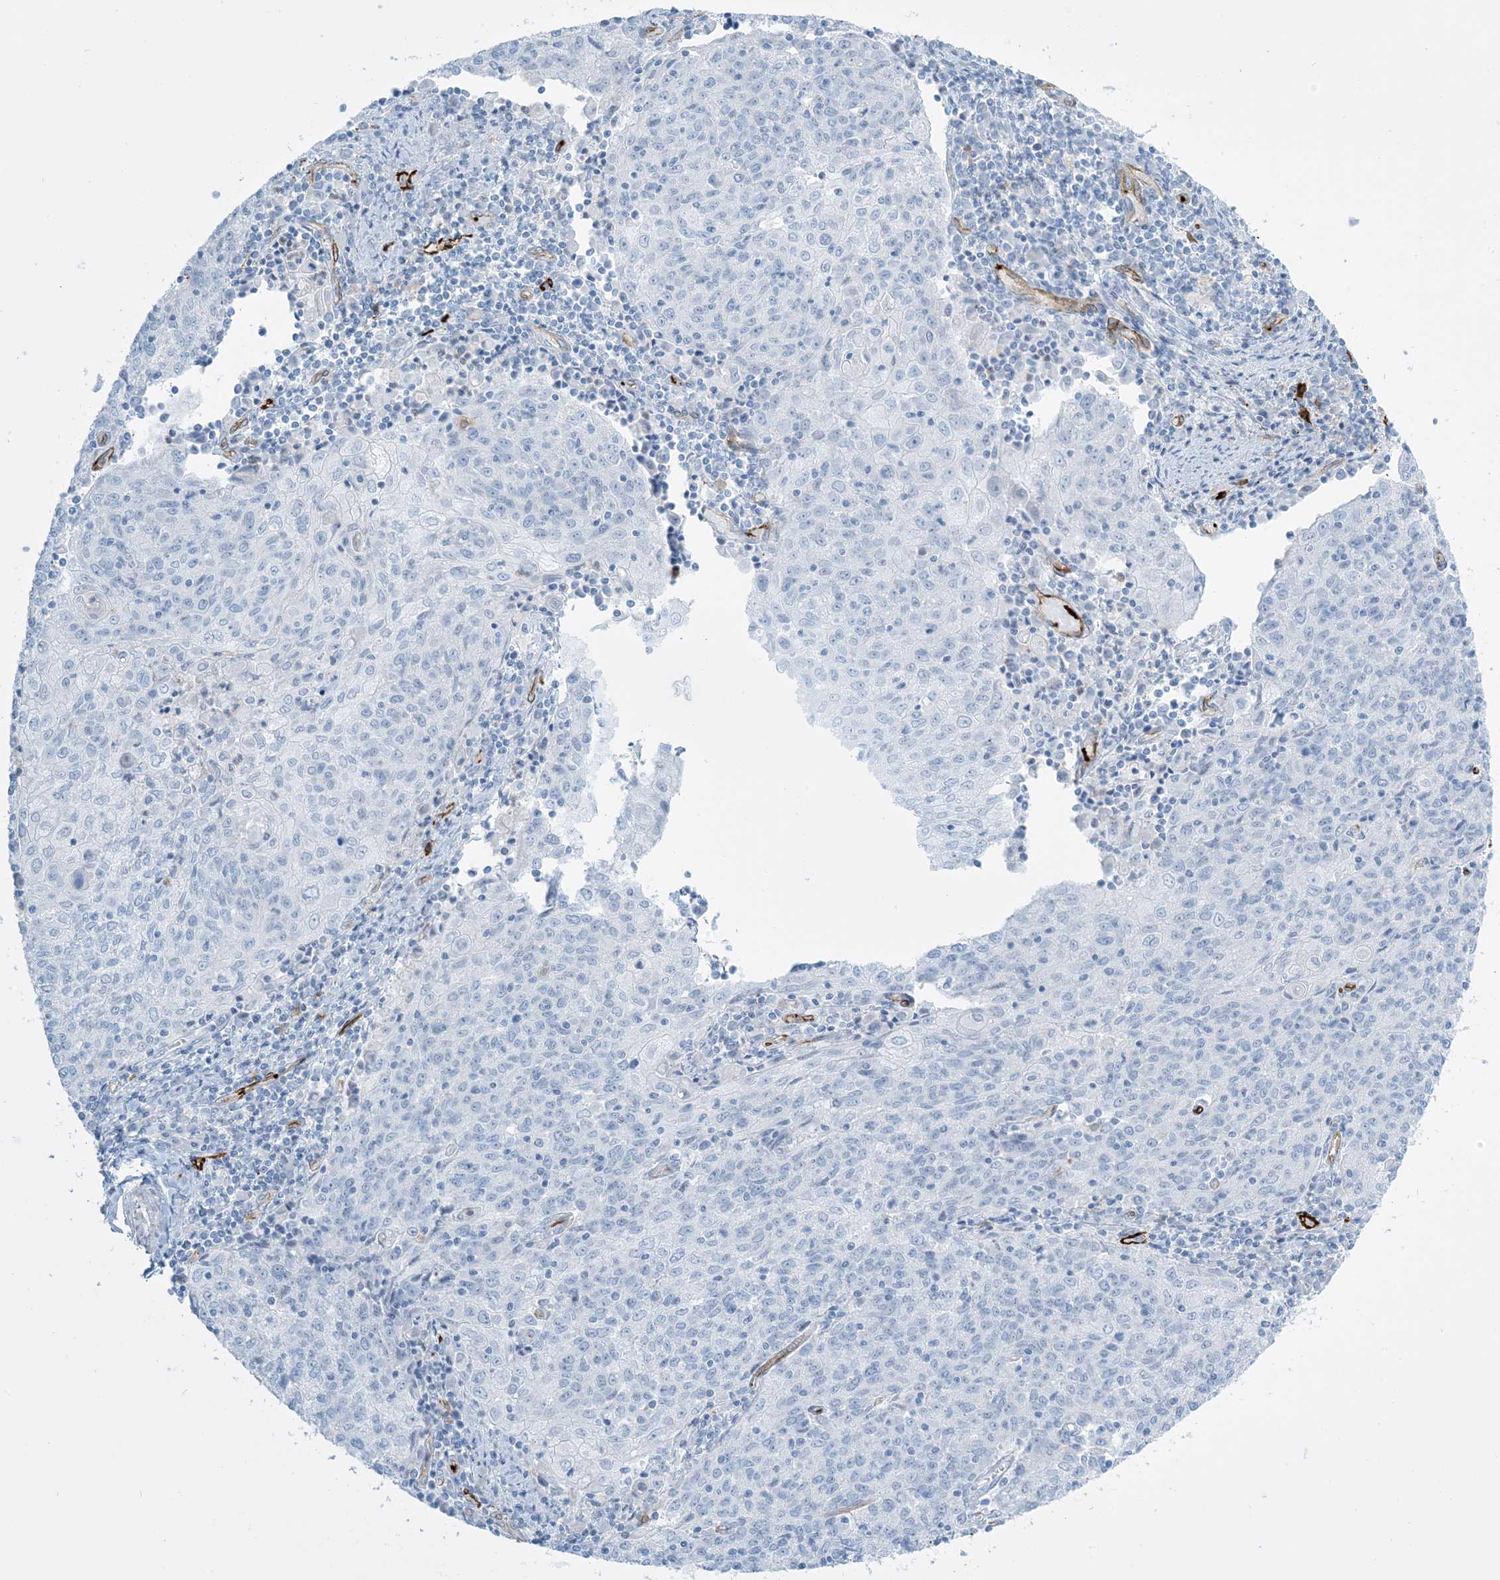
{"staining": {"intensity": "negative", "quantity": "none", "location": "none"}, "tissue": "cervical cancer", "cell_type": "Tumor cells", "image_type": "cancer", "snomed": [{"axis": "morphology", "description": "Squamous cell carcinoma, NOS"}, {"axis": "topography", "description": "Cervix"}], "caption": "Human cervical cancer (squamous cell carcinoma) stained for a protein using IHC exhibits no staining in tumor cells.", "gene": "EPS8L3", "patient": {"sex": "female", "age": 48}}